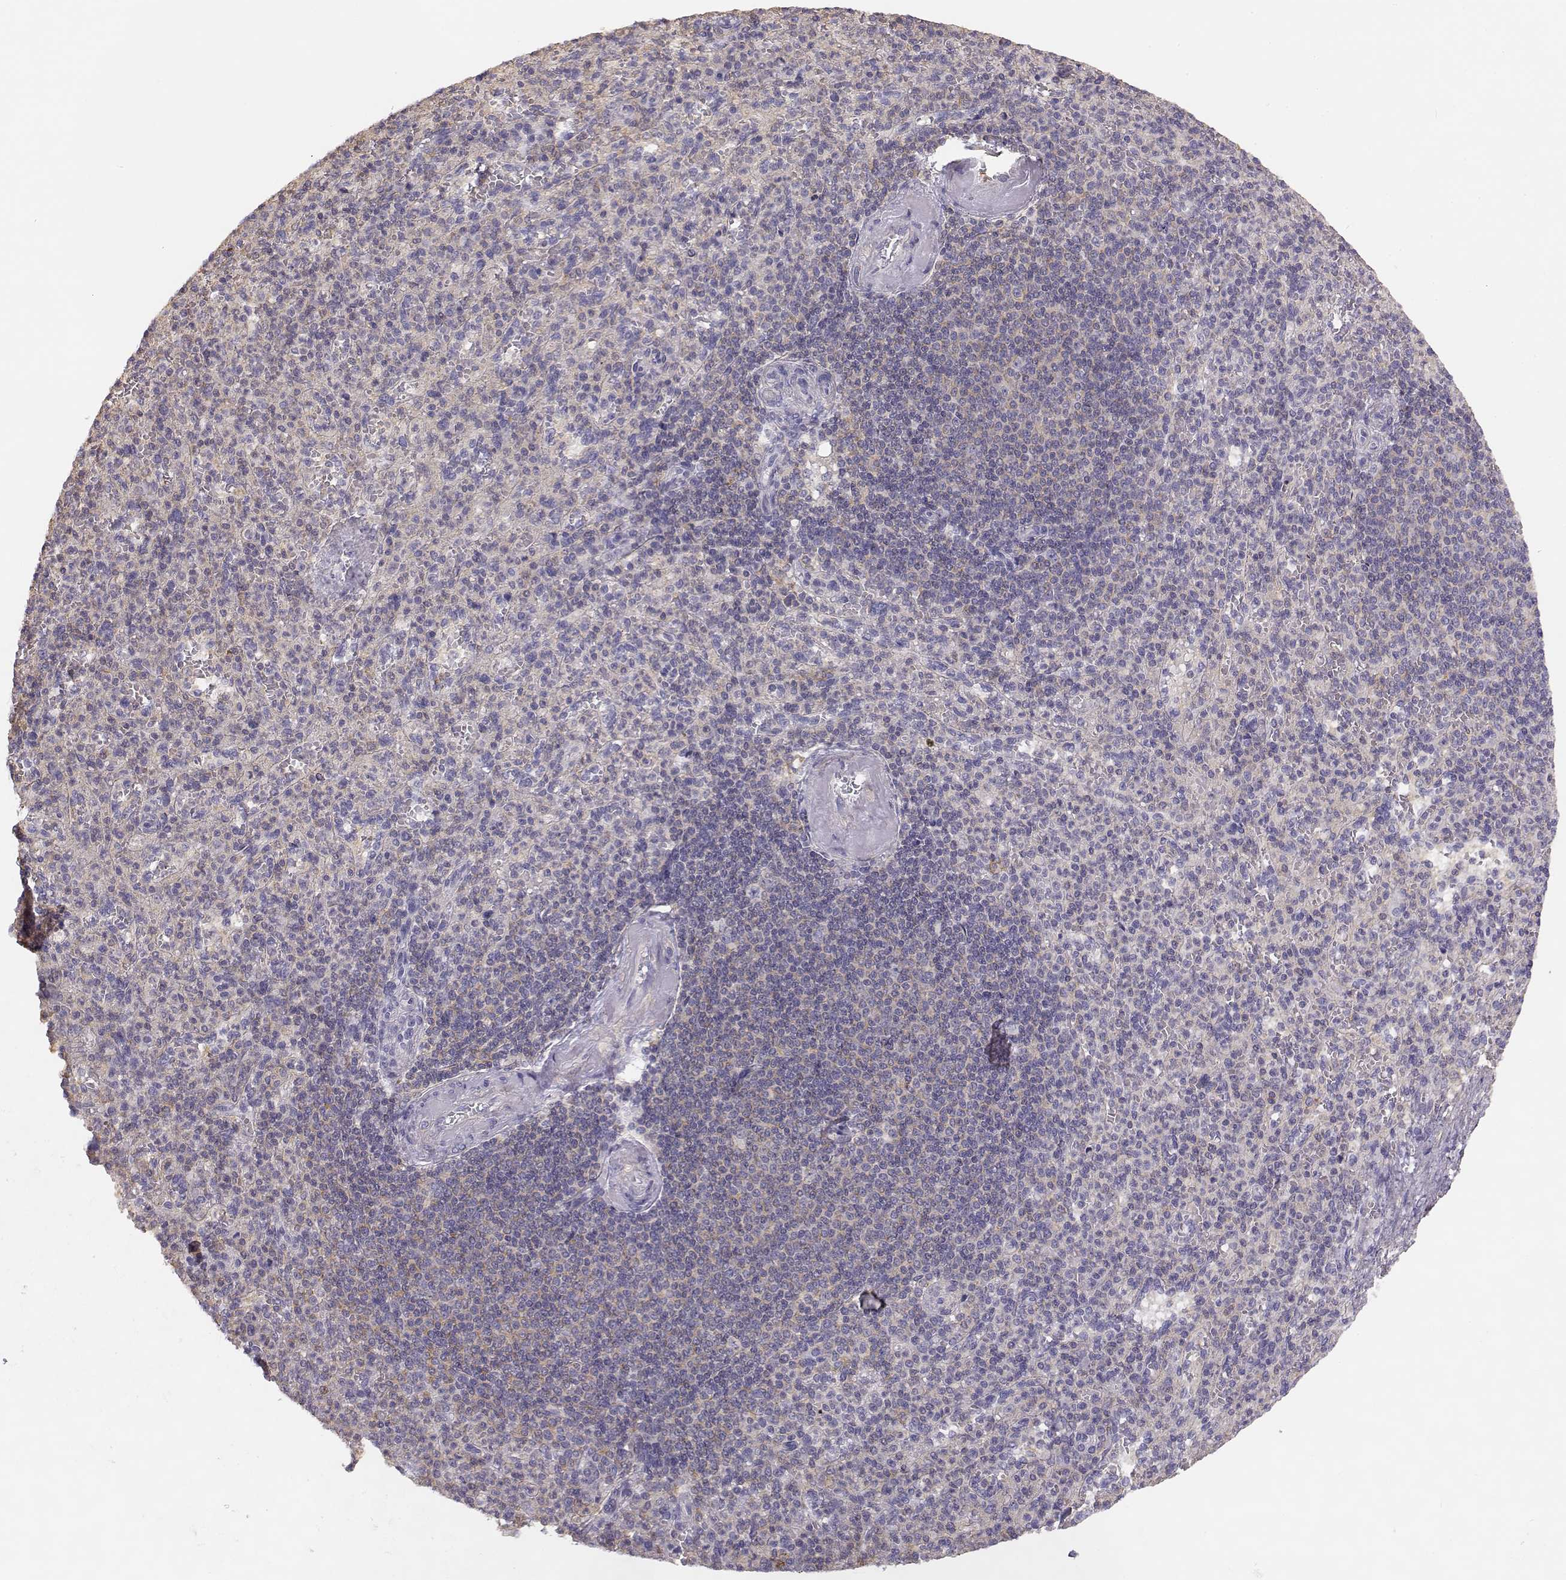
{"staining": {"intensity": "weak", "quantity": "<25%", "location": "cytoplasmic/membranous"}, "tissue": "spleen", "cell_type": "Cells in red pulp", "image_type": "normal", "snomed": [{"axis": "morphology", "description": "Normal tissue, NOS"}, {"axis": "topography", "description": "Spleen"}], "caption": "Cells in red pulp show no significant protein positivity in normal spleen.", "gene": "DAPL1", "patient": {"sex": "female", "age": 74}}